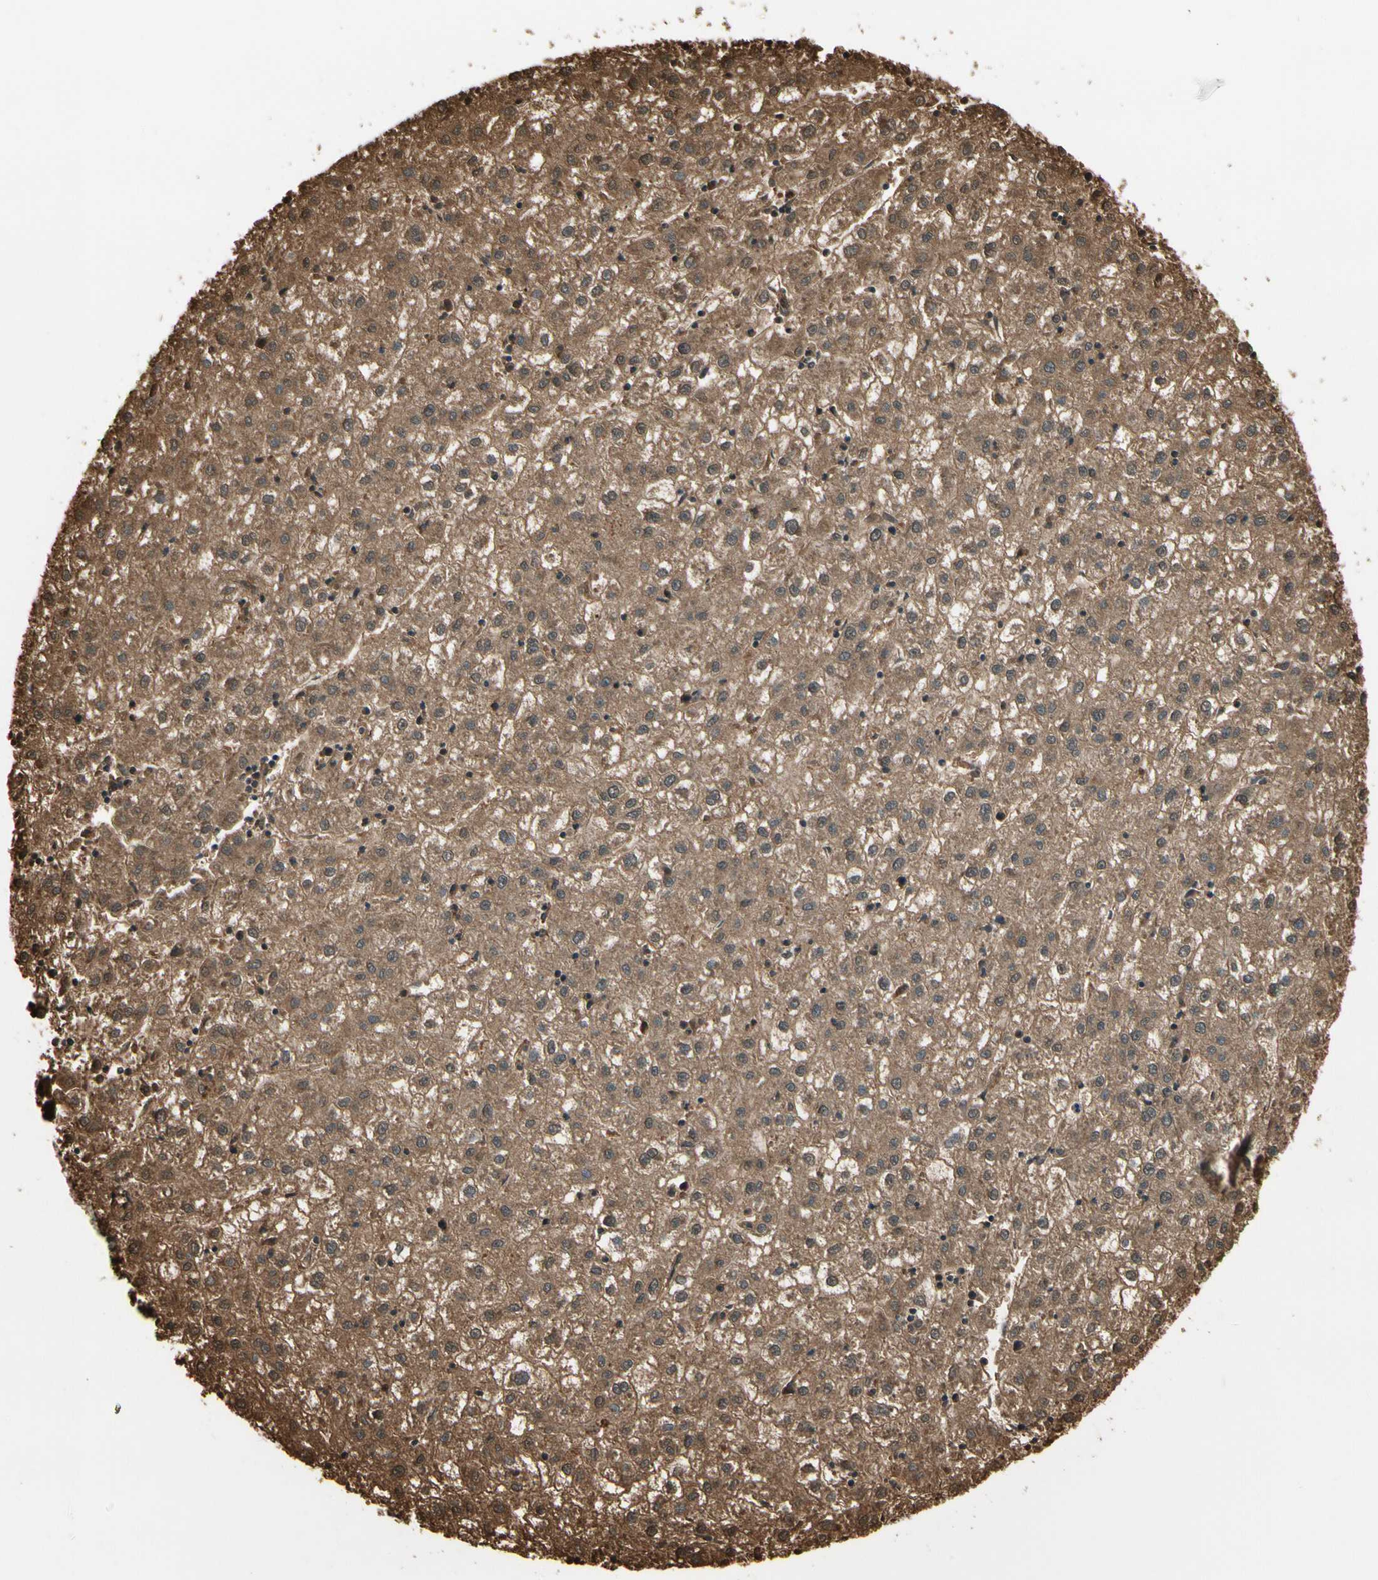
{"staining": {"intensity": "strong", "quantity": ">75%", "location": "cytoplasmic/membranous"}, "tissue": "liver cancer", "cell_type": "Tumor cells", "image_type": "cancer", "snomed": [{"axis": "morphology", "description": "Carcinoma, Hepatocellular, NOS"}, {"axis": "topography", "description": "Liver"}], "caption": "Liver cancer (hepatocellular carcinoma) was stained to show a protein in brown. There is high levels of strong cytoplasmic/membranous positivity in approximately >75% of tumor cells. (IHC, brightfield microscopy, high magnification).", "gene": "EVC", "patient": {"sex": "male", "age": 72}}